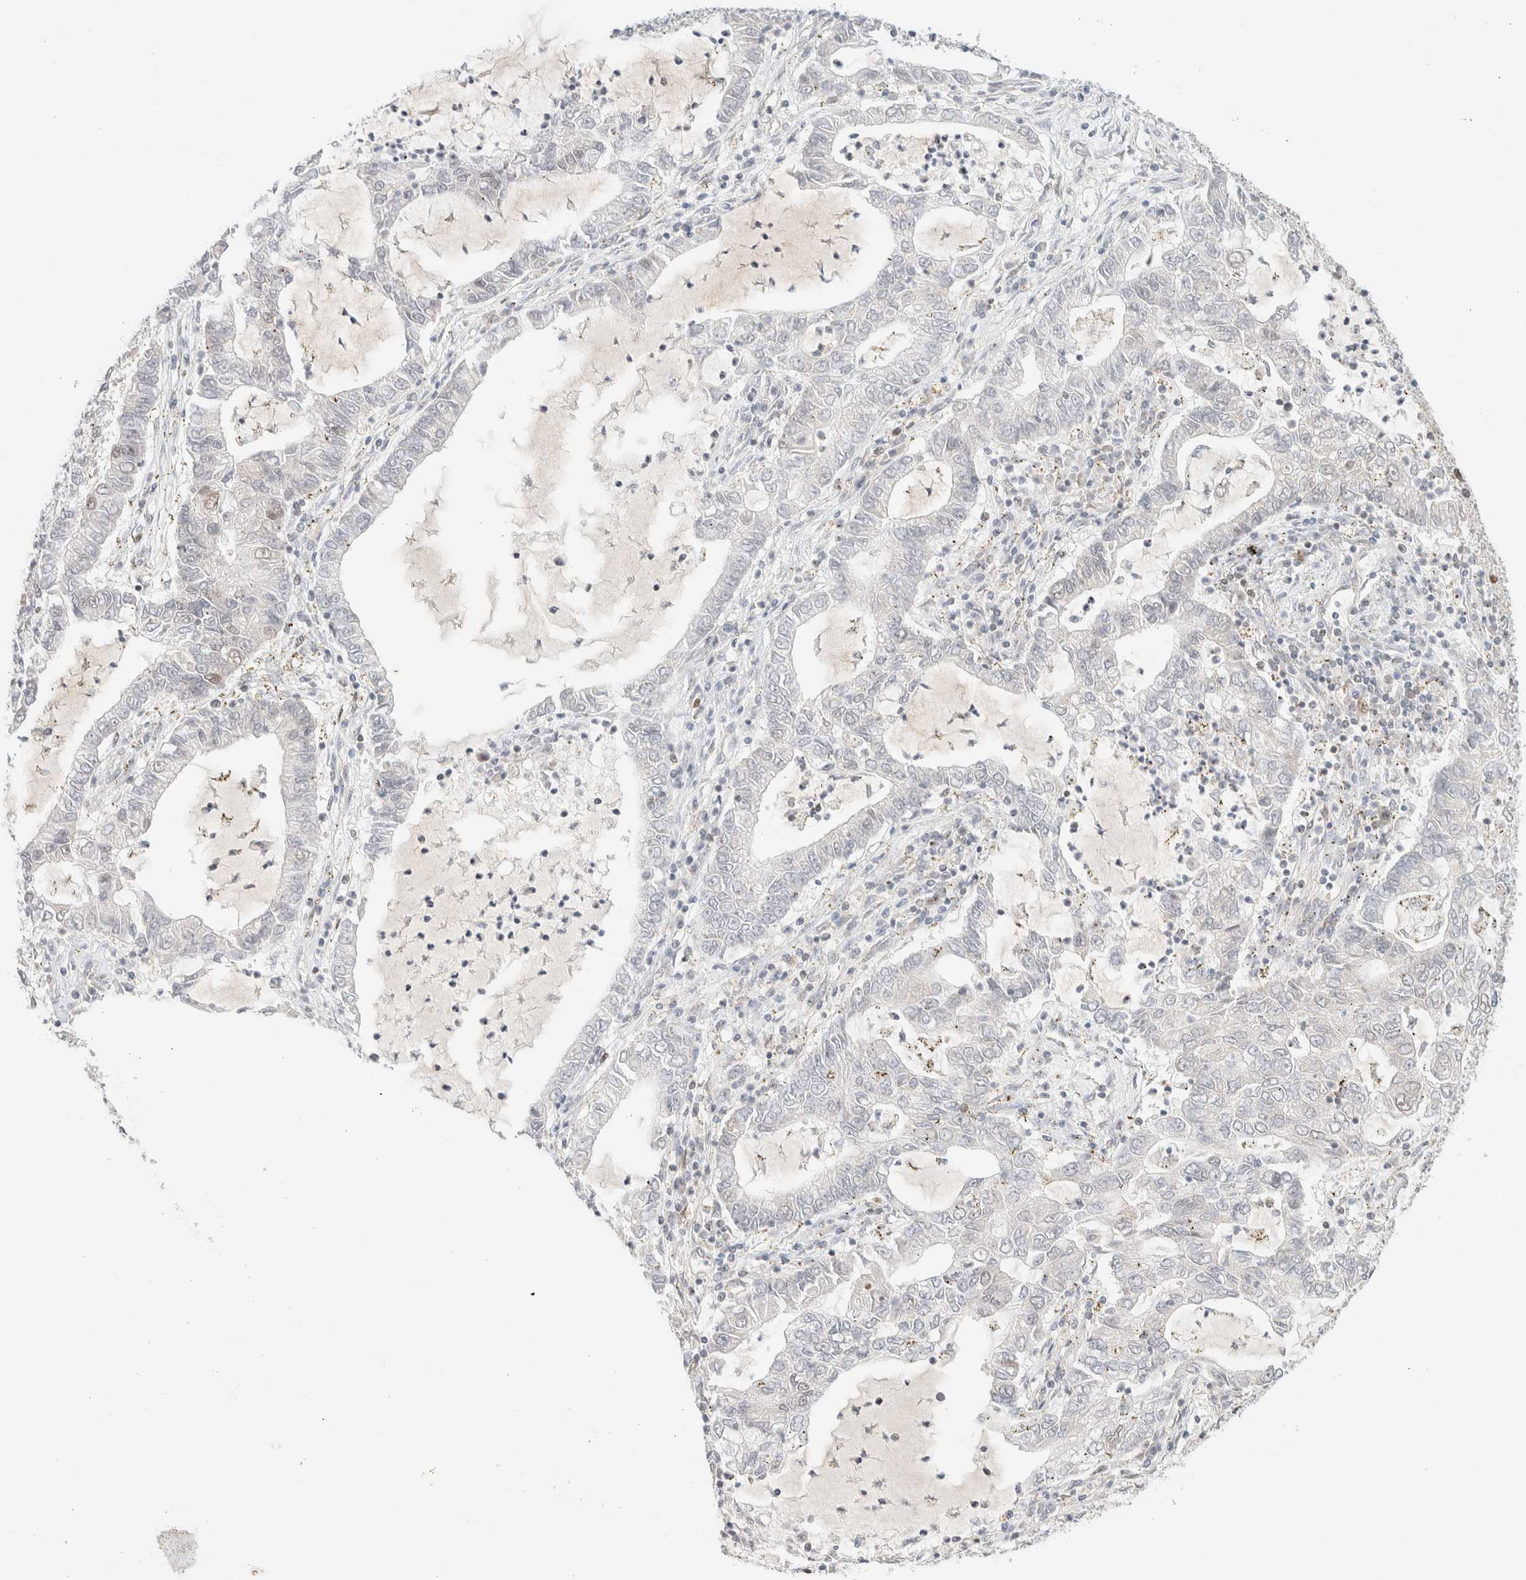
{"staining": {"intensity": "negative", "quantity": "none", "location": "none"}, "tissue": "lung cancer", "cell_type": "Tumor cells", "image_type": "cancer", "snomed": [{"axis": "morphology", "description": "Adenocarcinoma, NOS"}, {"axis": "topography", "description": "Lung"}], "caption": "IHC image of neoplastic tissue: adenocarcinoma (lung) stained with DAB (3,3'-diaminobenzidine) displays no significant protein staining in tumor cells.", "gene": "DDB2", "patient": {"sex": "female", "age": 51}}